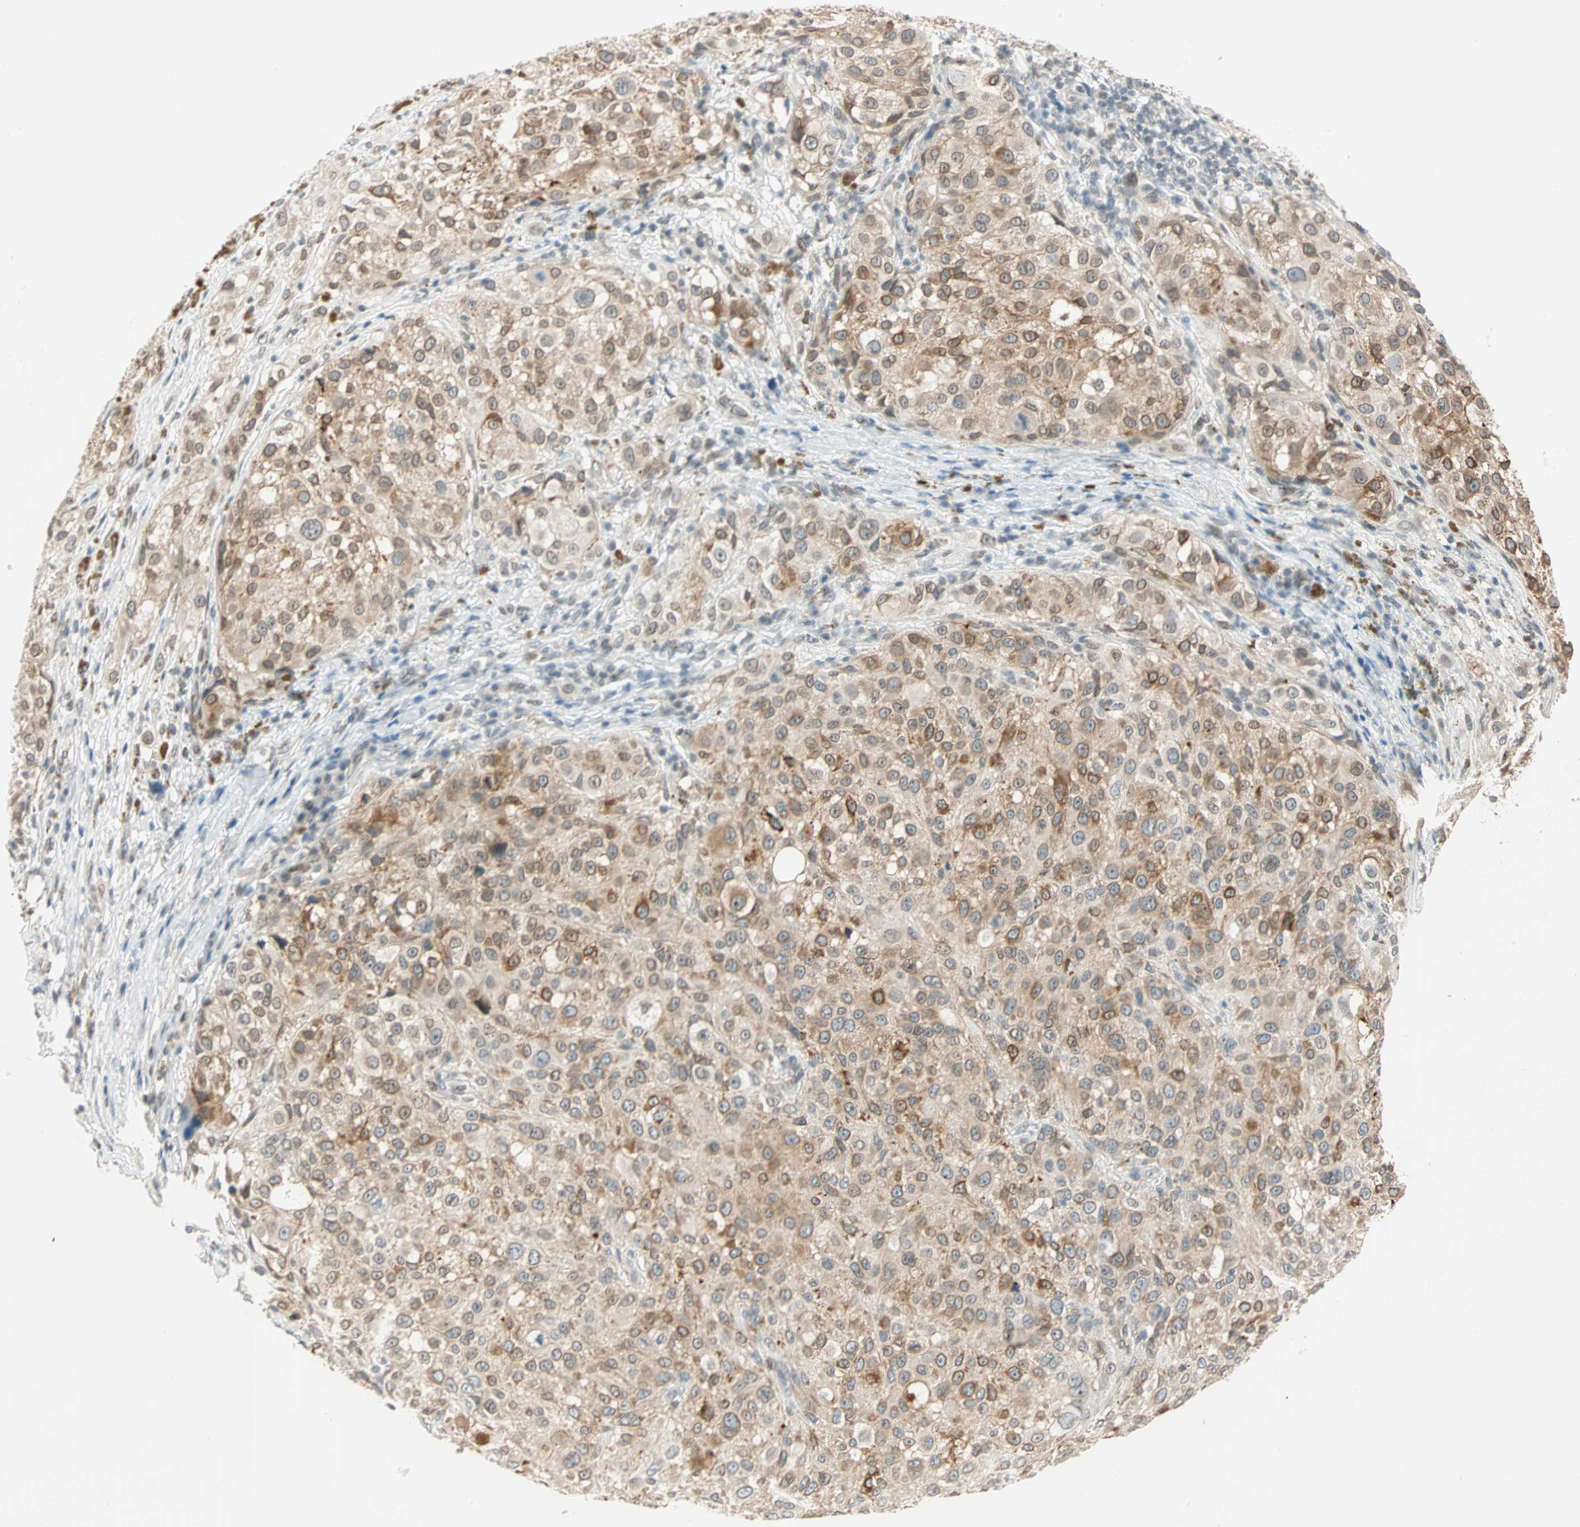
{"staining": {"intensity": "moderate", "quantity": ">75%", "location": "cytoplasmic/membranous"}, "tissue": "melanoma", "cell_type": "Tumor cells", "image_type": "cancer", "snomed": [{"axis": "morphology", "description": "Necrosis, NOS"}, {"axis": "morphology", "description": "Malignant melanoma, NOS"}, {"axis": "topography", "description": "Skin"}], "caption": "This micrograph demonstrates melanoma stained with IHC to label a protein in brown. The cytoplasmic/membranous of tumor cells show moderate positivity for the protein. Nuclei are counter-stained blue.", "gene": "BCAN", "patient": {"sex": "female", "age": 87}}